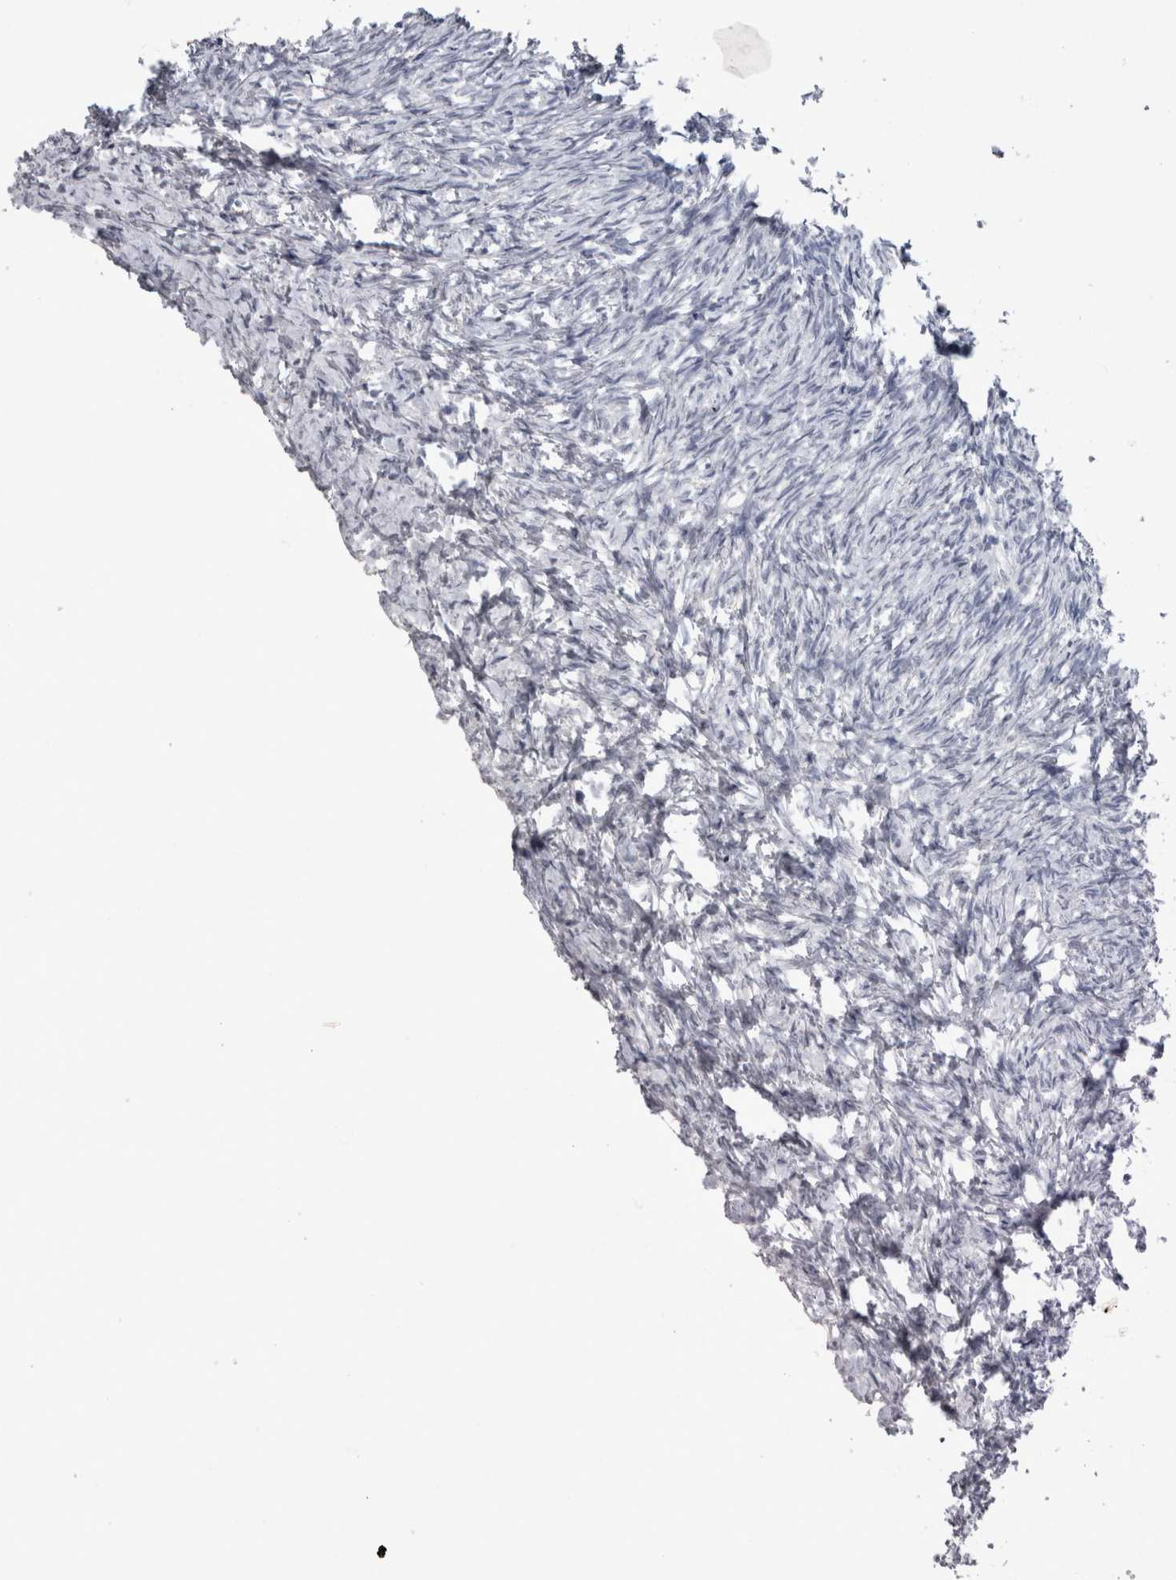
{"staining": {"intensity": "negative", "quantity": "none", "location": "none"}, "tissue": "ovary", "cell_type": "Follicle cells", "image_type": "normal", "snomed": [{"axis": "morphology", "description": "Normal tissue, NOS"}, {"axis": "topography", "description": "Ovary"}], "caption": "This is an immunohistochemistry (IHC) image of unremarkable ovary. There is no staining in follicle cells.", "gene": "PDX1", "patient": {"sex": "female", "age": 41}}